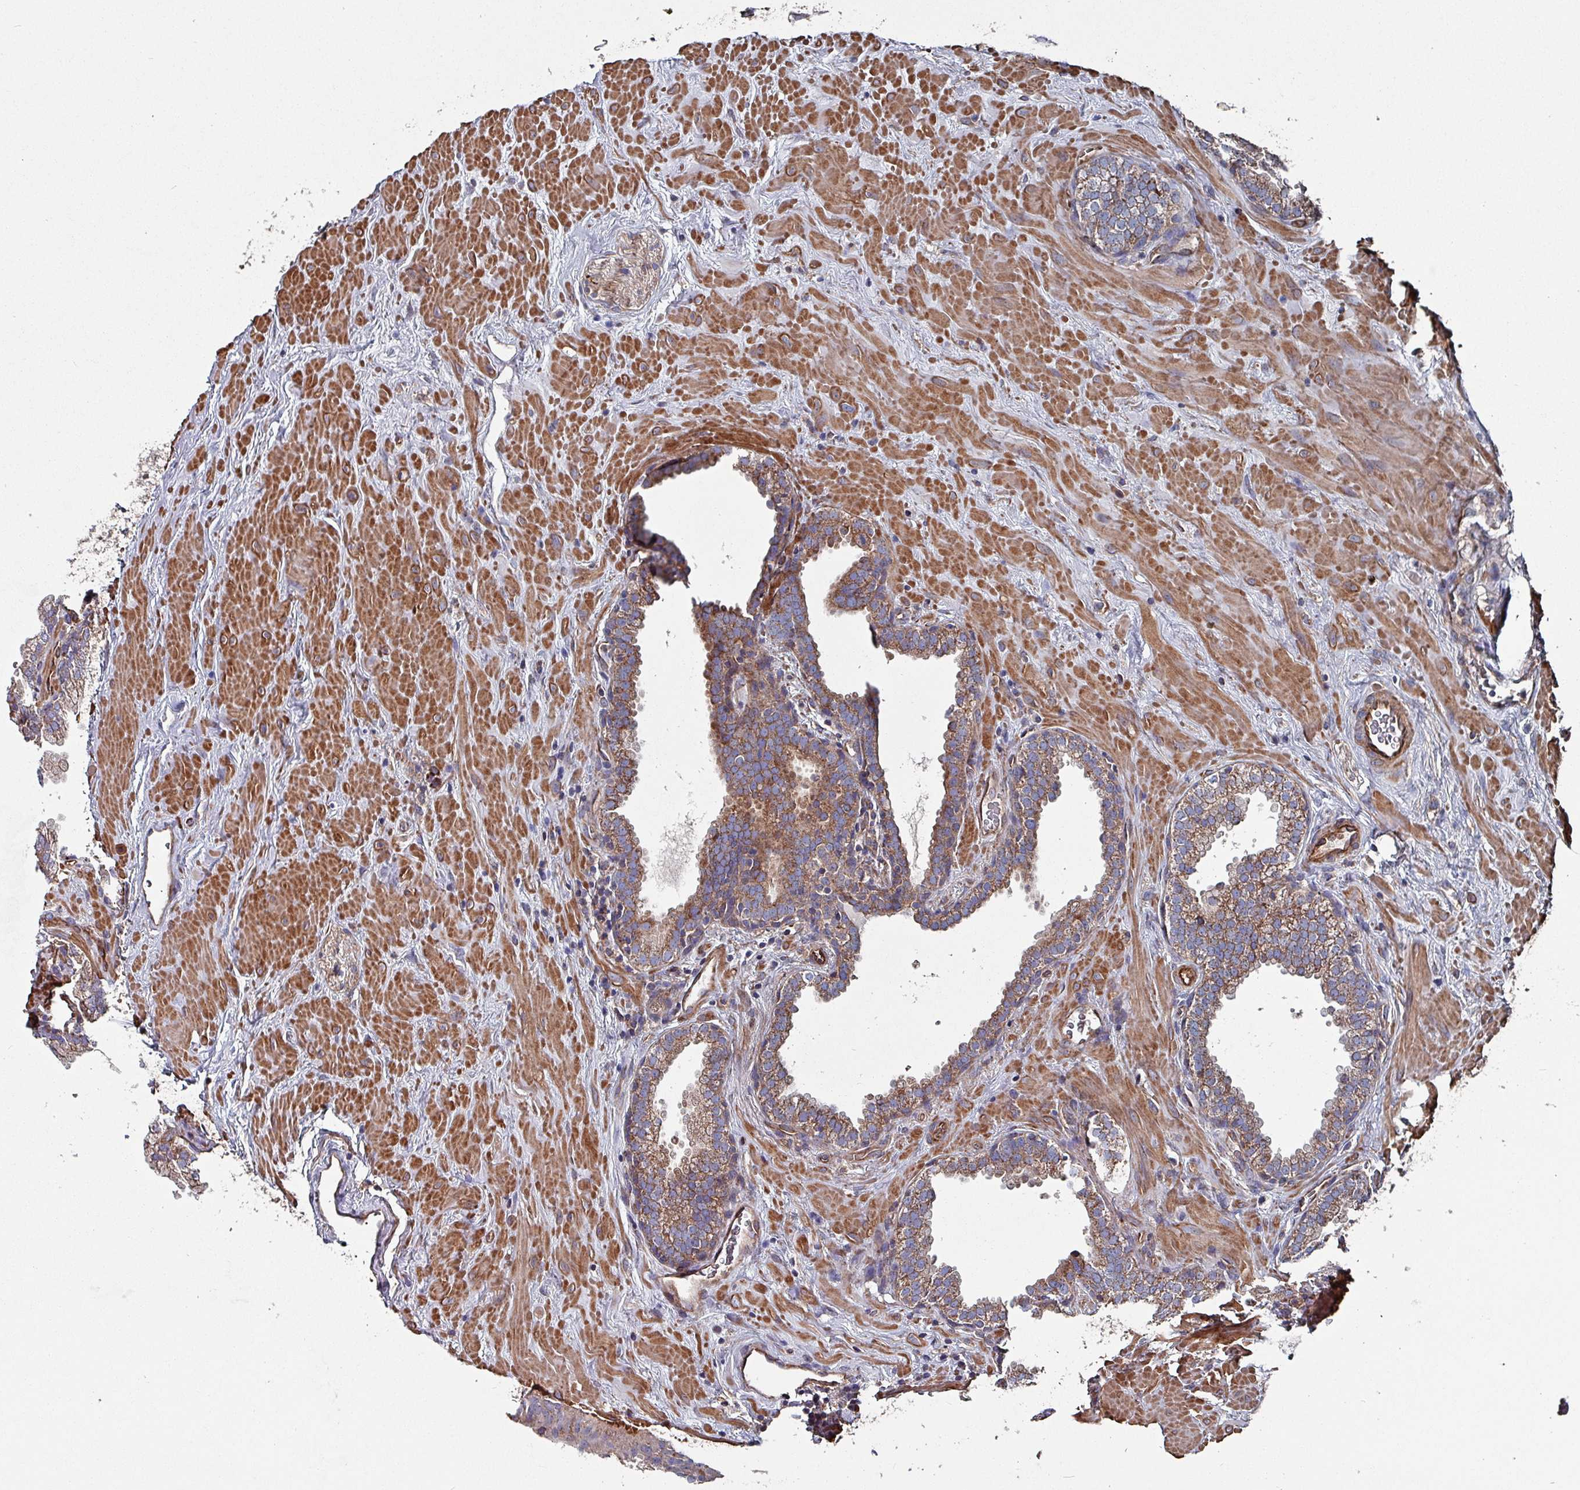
{"staining": {"intensity": "moderate", "quantity": "<25%", "location": "cytoplasmic/membranous"}, "tissue": "prostate", "cell_type": "Glandular cells", "image_type": "normal", "snomed": [{"axis": "morphology", "description": "Normal tissue, NOS"}, {"axis": "topography", "description": "Prostate"}], "caption": "Immunohistochemical staining of normal prostate displays <25% levels of moderate cytoplasmic/membranous protein positivity in about <25% of glandular cells. Nuclei are stained in blue.", "gene": "ANO10", "patient": {"sex": "male", "age": 51}}